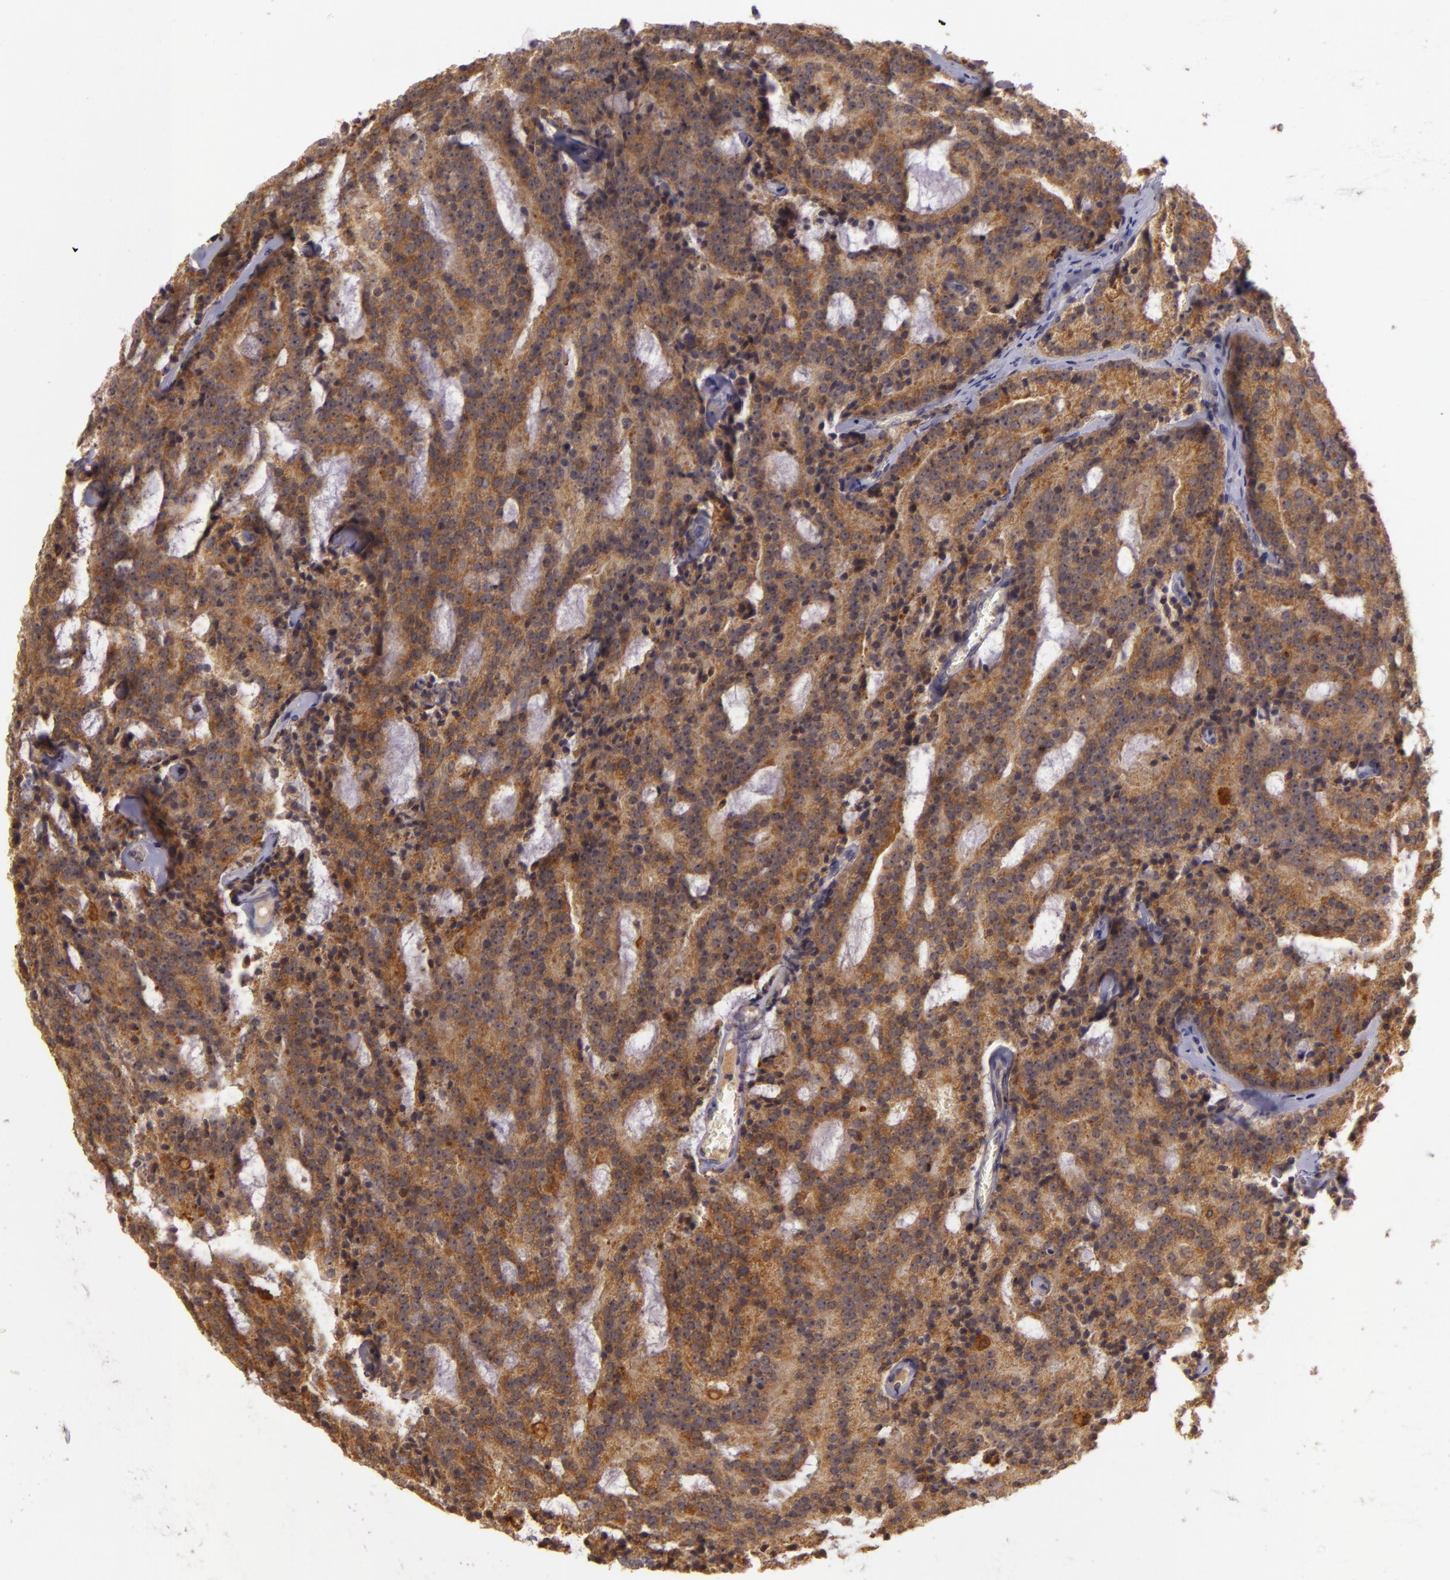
{"staining": {"intensity": "moderate", "quantity": ">75%", "location": "cytoplasmic/membranous"}, "tissue": "prostate cancer", "cell_type": "Tumor cells", "image_type": "cancer", "snomed": [{"axis": "morphology", "description": "Adenocarcinoma, Medium grade"}, {"axis": "topography", "description": "Prostate"}], "caption": "Medium-grade adenocarcinoma (prostate) stained with DAB IHC displays medium levels of moderate cytoplasmic/membranous positivity in about >75% of tumor cells.", "gene": "PPP1R3F", "patient": {"sex": "male", "age": 65}}